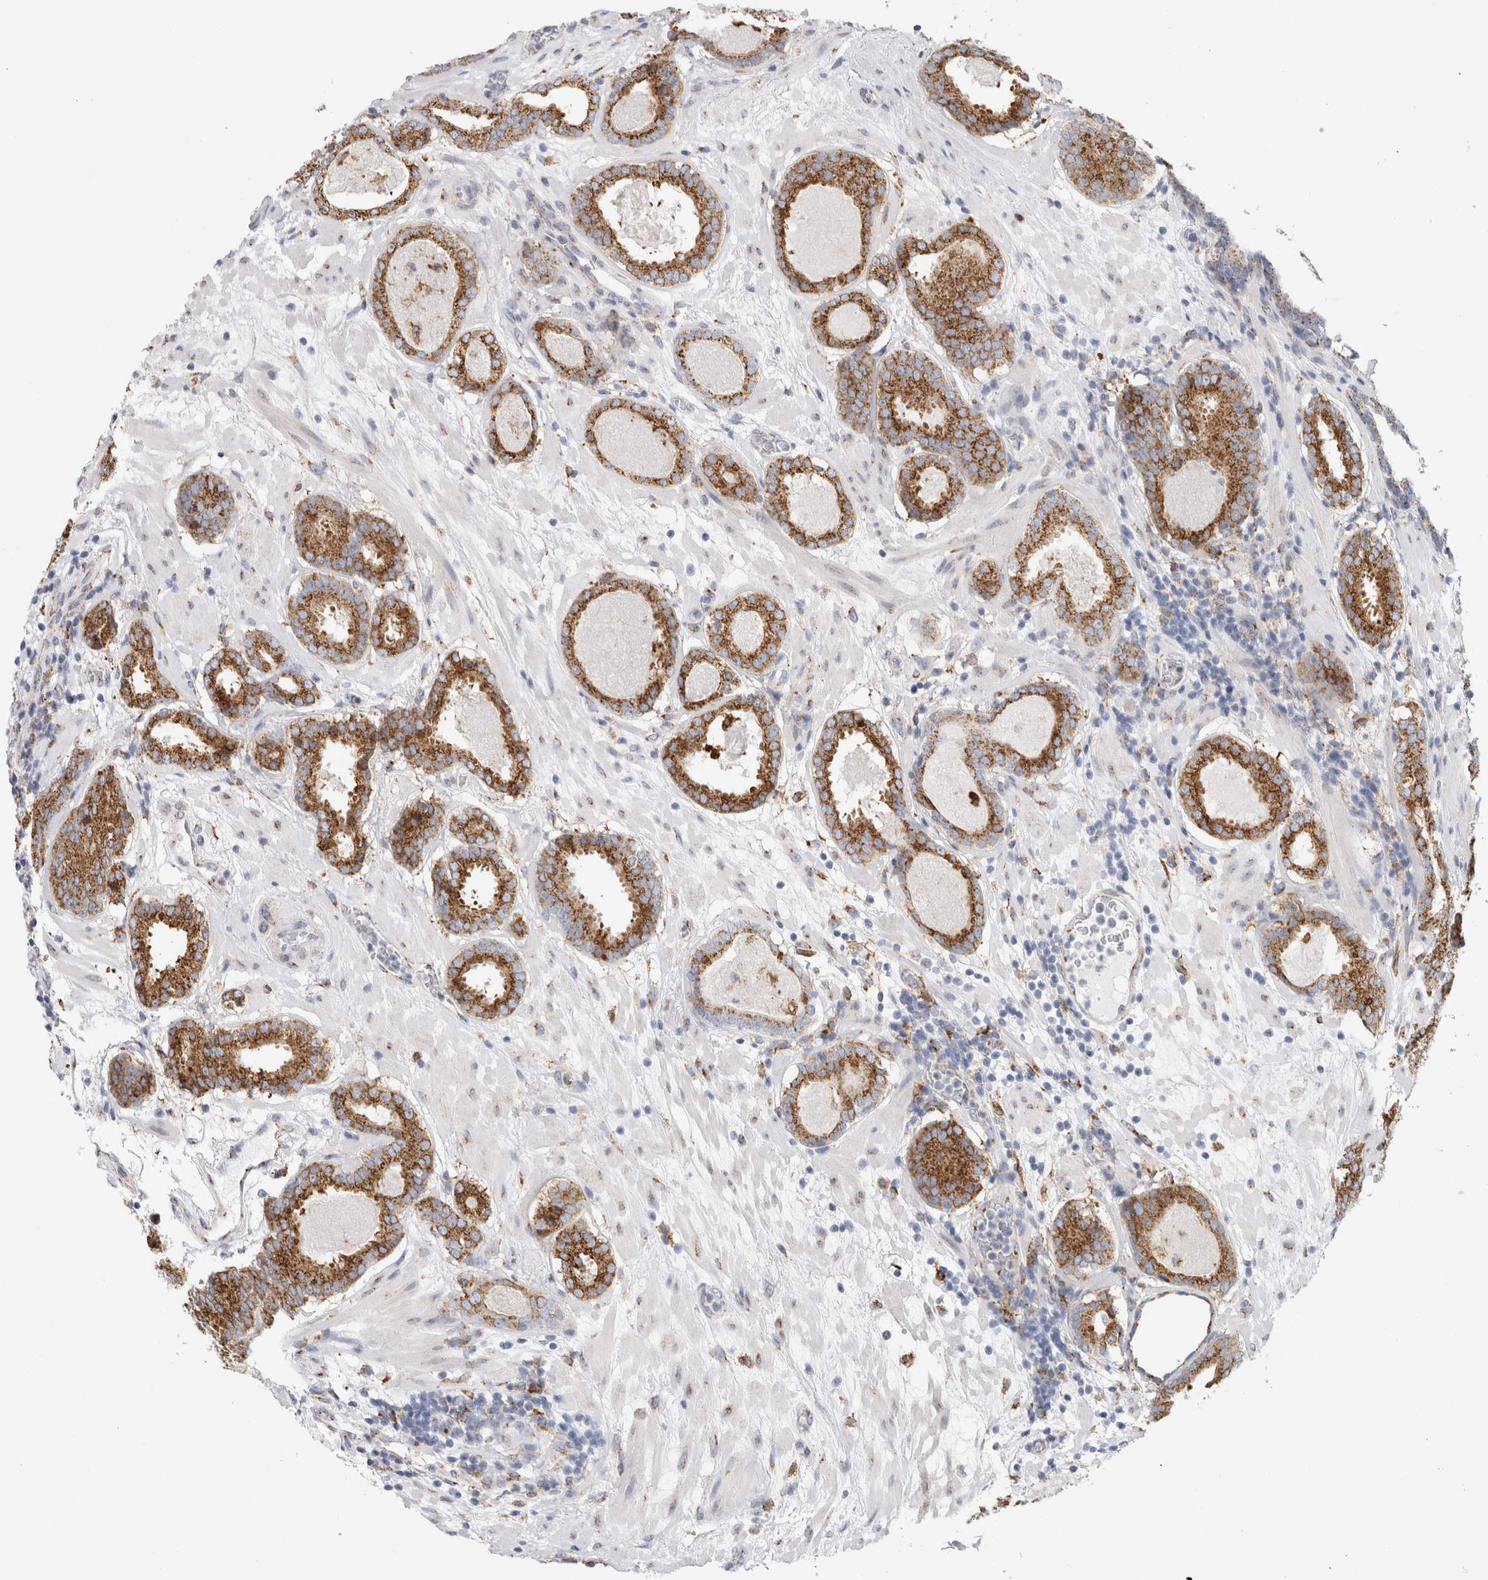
{"staining": {"intensity": "strong", "quantity": ">75%", "location": "cytoplasmic/membranous"}, "tissue": "prostate cancer", "cell_type": "Tumor cells", "image_type": "cancer", "snomed": [{"axis": "morphology", "description": "Adenocarcinoma, Low grade"}, {"axis": "topography", "description": "Prostate"}], "caption": "Tumor cells demonstrate high levels of strong cytoplasmic/membranous staining in approximately >75% of cells in prostate cancer.", "gene": "MCFD2", "patient": {"sex": "male", "age": 69}}